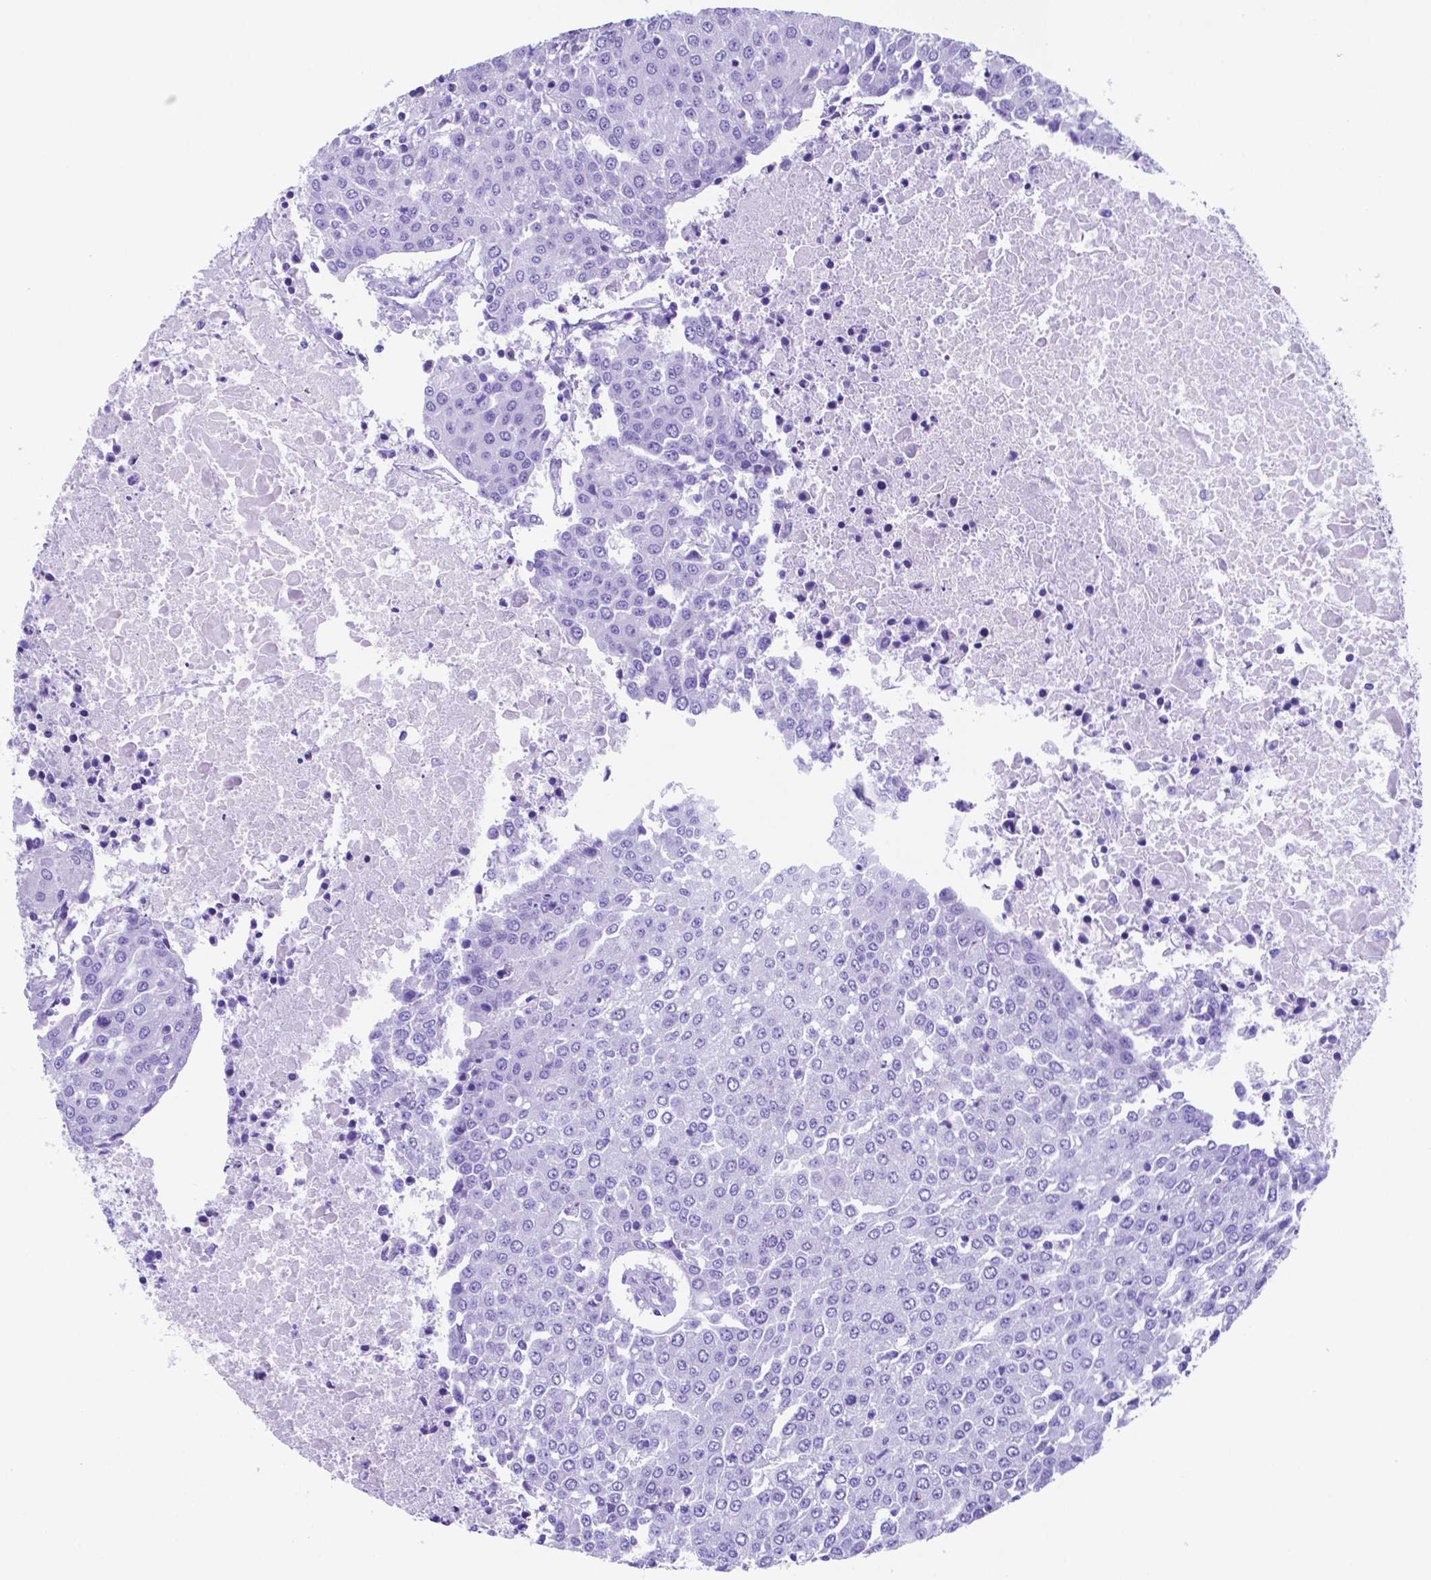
{"staining": {"intensity": "negative", "quantity": "none", "location": "none"}, "tissue": "urothelial cancer", "cell_type": "Tumor cells", "image_type": "cancer", "snomed": [{"axis": "morphology", "description": "Urothelial carcinoma, High grade"}, {"axis": "topography", "description": "Urinary bladder"}], "caption": "Immunohistochemical staining of high-grade urothelial carcinoma reveals no significant positivity in tumor cells. (DAB (3,3'-diaminobenzidine) immunohistochemistry, high magnification).", "gene": "DNAAF8", "patient": {"sex": "female", "age": 85}}